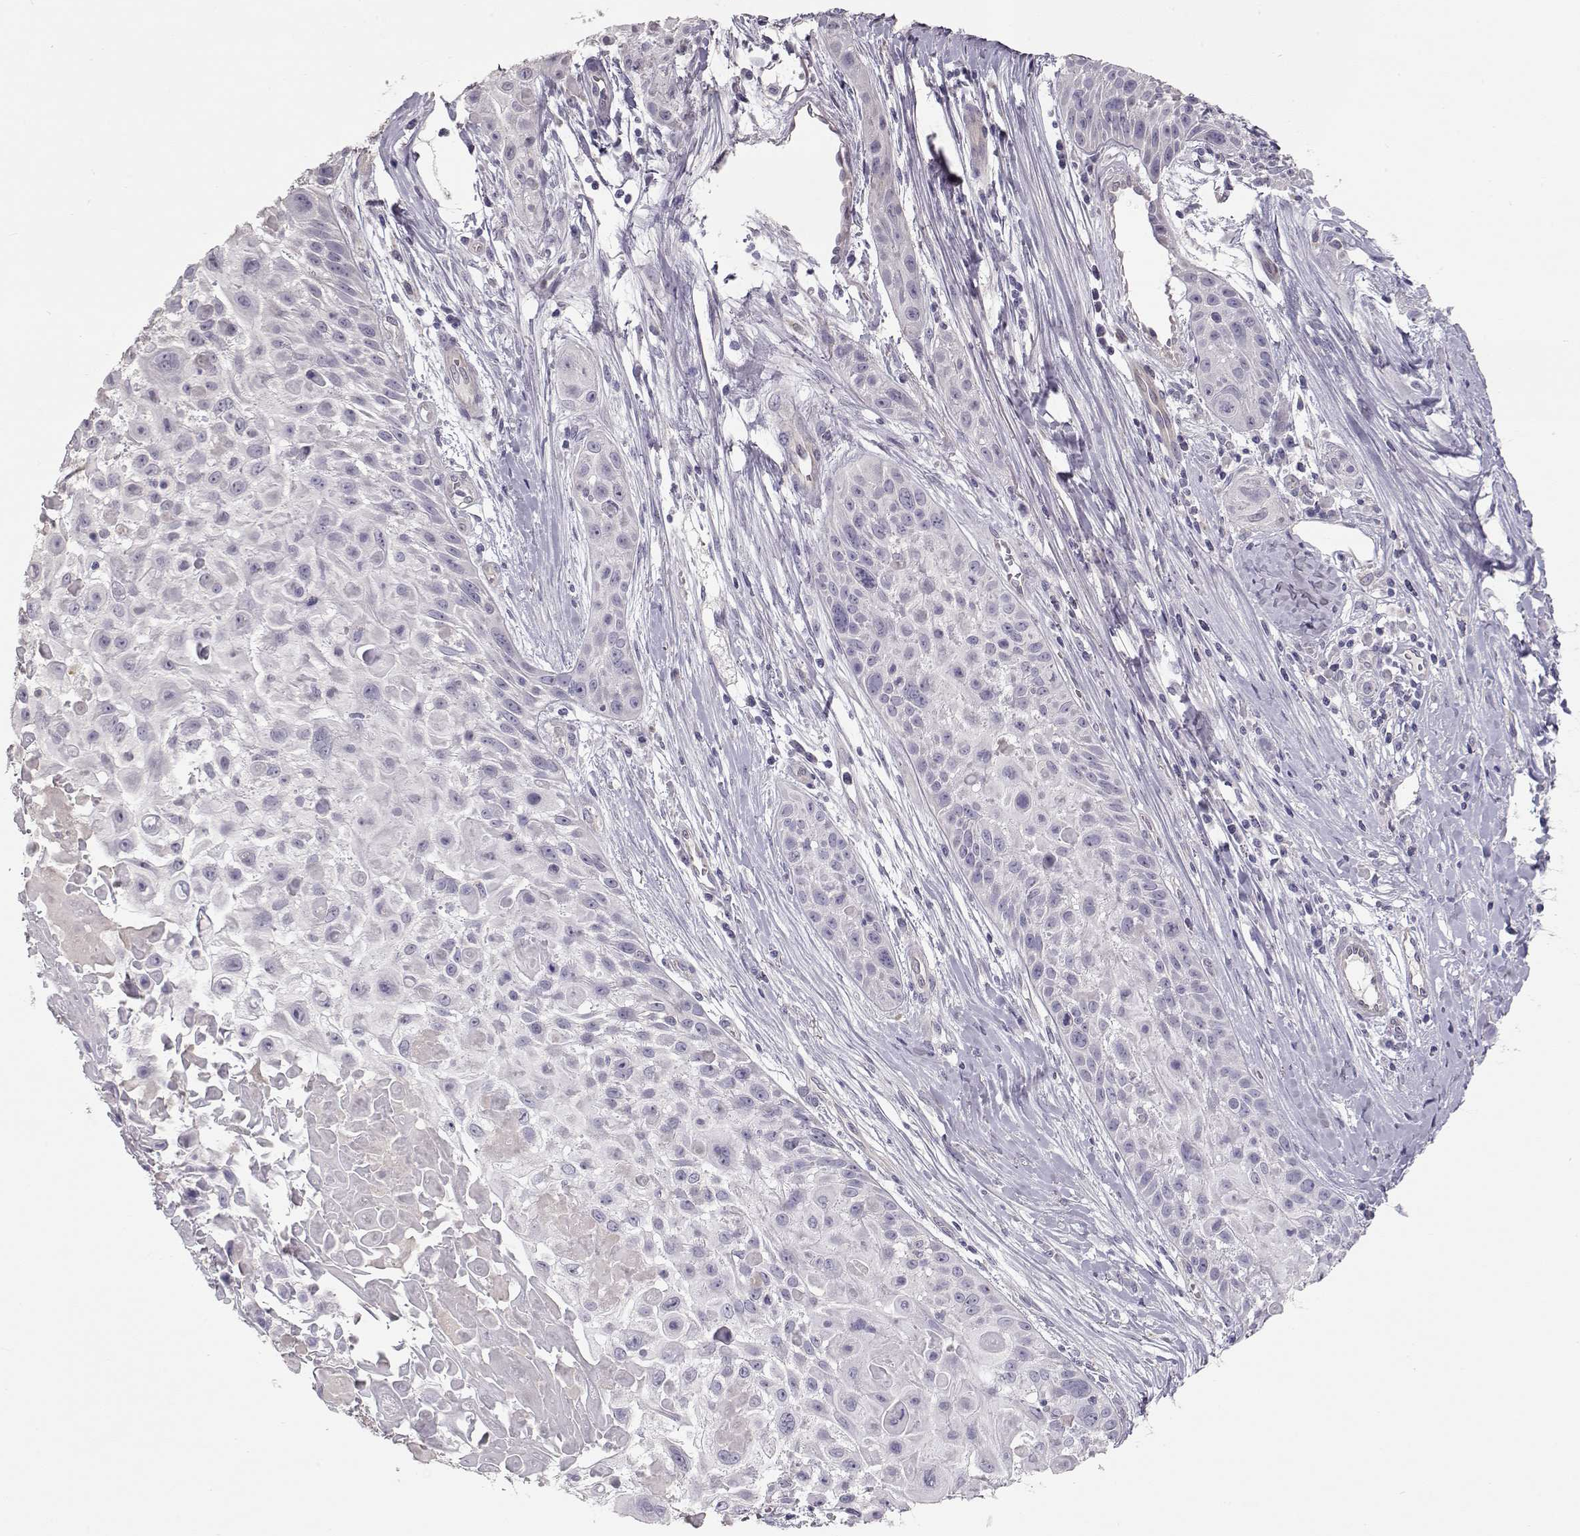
{"staining": {"intensity": "negative", "quantity": "none", "location": "none"}, "tissue": "skin cancer", "cell_type": "Tumor cells", "image_type": "cancer", "snomed": [{"axis": "morphology", "description": "Squamous cell carcinoma, NOS"}, {"axis": "topography", "description": "Skin"}, {"axis": "topography", "description": "Anal"}], "caption": "Micrograph shows no significant protein positivity in tumor cells of skin squamous cell carcinoma.", "gene": "SLC18A1", "patient": {"sex": "female", "age": 75}}